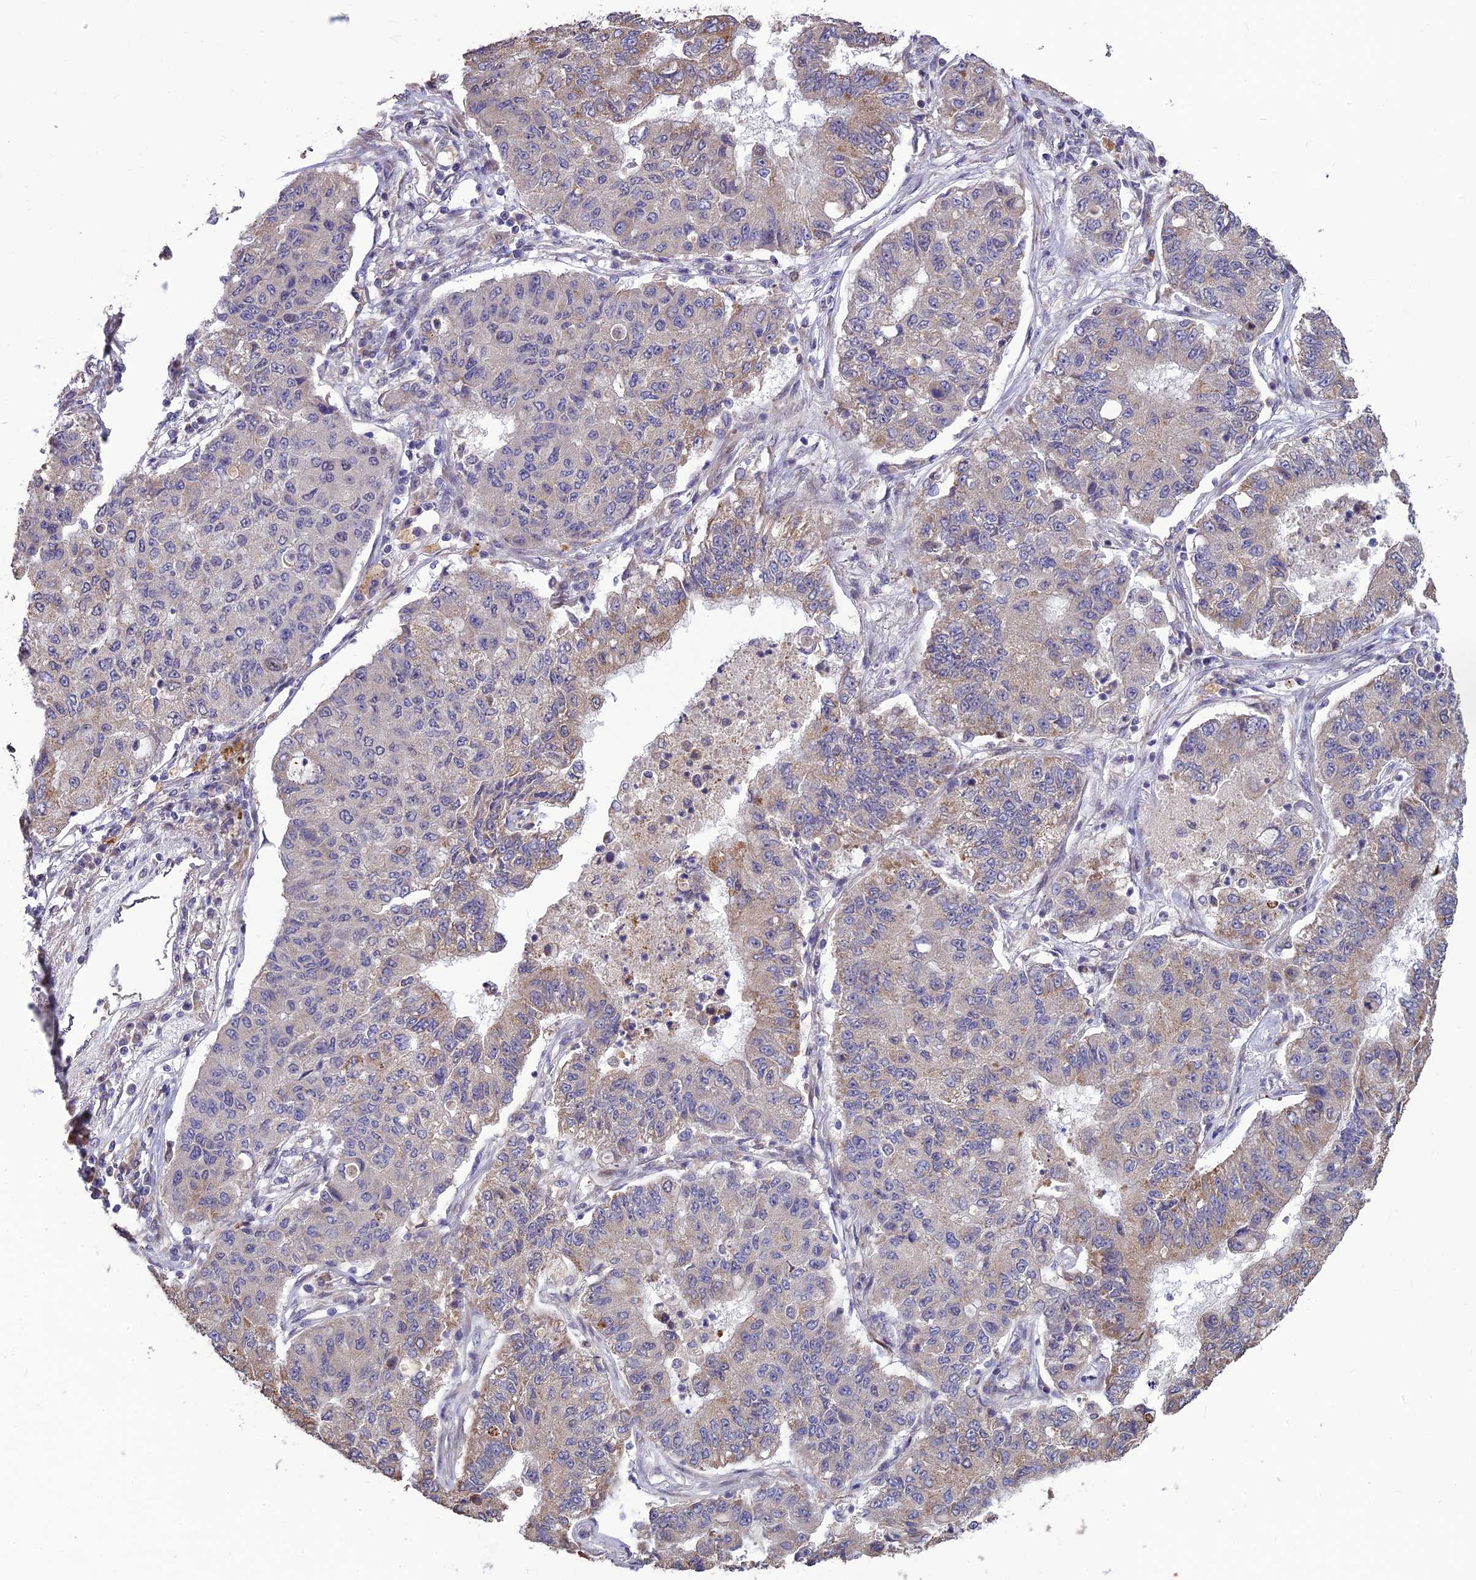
{"staining": {"intensity": "weak", "quantity": "<25%", "location": "cytoplasmic/membranous"}, "tissue": "lung cancer", "cell_type": "Tumor cells", "image_type": "cancer", "snomed": [{"axis": "morphology", "description": "Squamous cell carcinoma, NOS"}, {"axis": "topography", "description": "Lung"}], "caption": "Human lung squamous cell carcinoma stained for a protein using IHC shows no positivity in tumor cells.", "gene": "SPG21", "patient": {"sex": "male", "age": 74}}